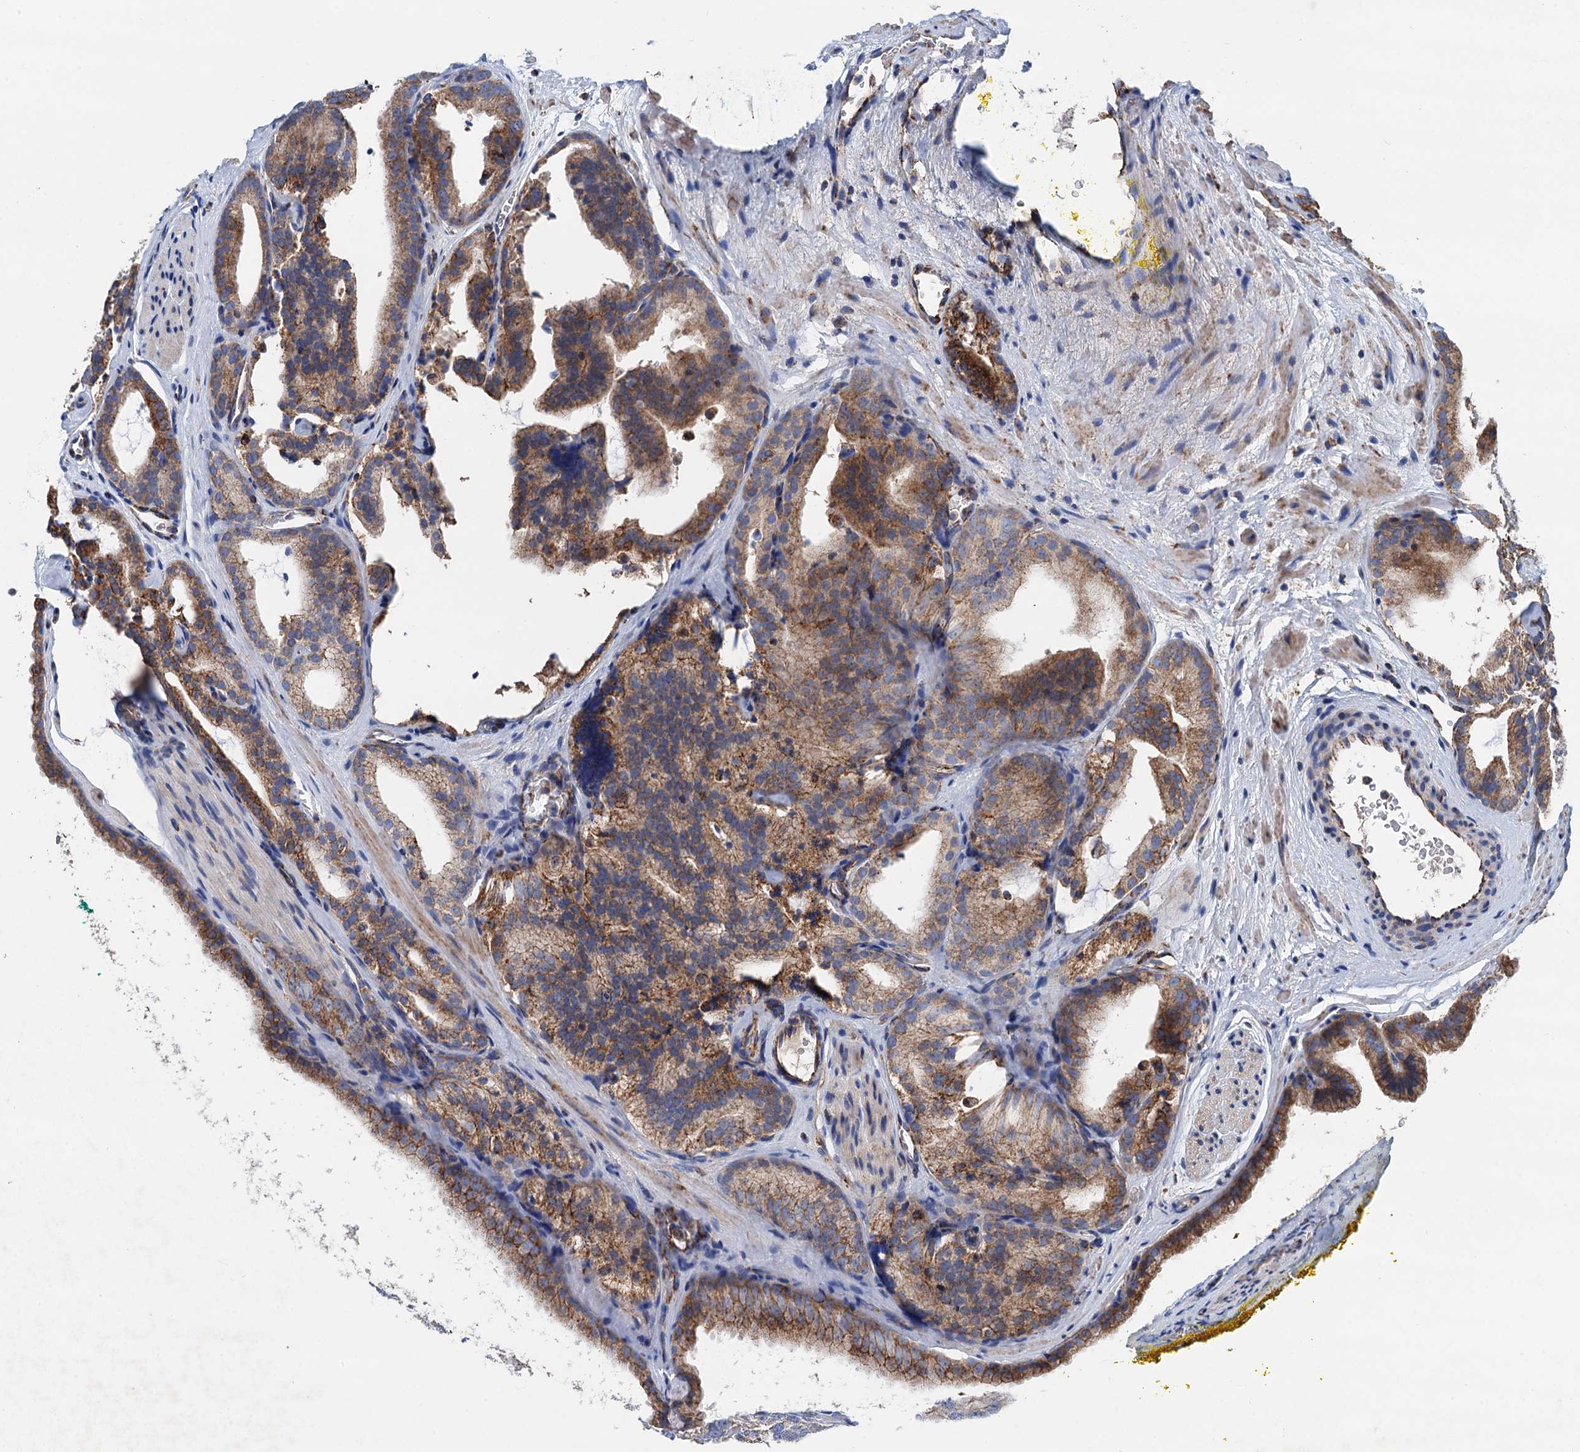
{"staining": {"intensity": "strong", "quantity": ">75%", "location": "cytoplasmic/membranous"}, "tissue": "prostate cancer", "cell_type": "Tumor cells", "image_type": "cancer", "snomed": [{"axis": "morphology", "description": "Adenocarcinoma, High grade"}, {"axis": "topography", "description": "Prostate"}], "caption": "This histopathology image demonstrates prostate high-grade adenocarcinoma stained with immunohistochemistry to label a protein in brown. The cytoplasmic/membranous of tumor cells show strong positivity for the protein. Nuclei are counter-stained blue.", "gene": "DGLUCY", "patient": {"sex": "male", "age": 57}}